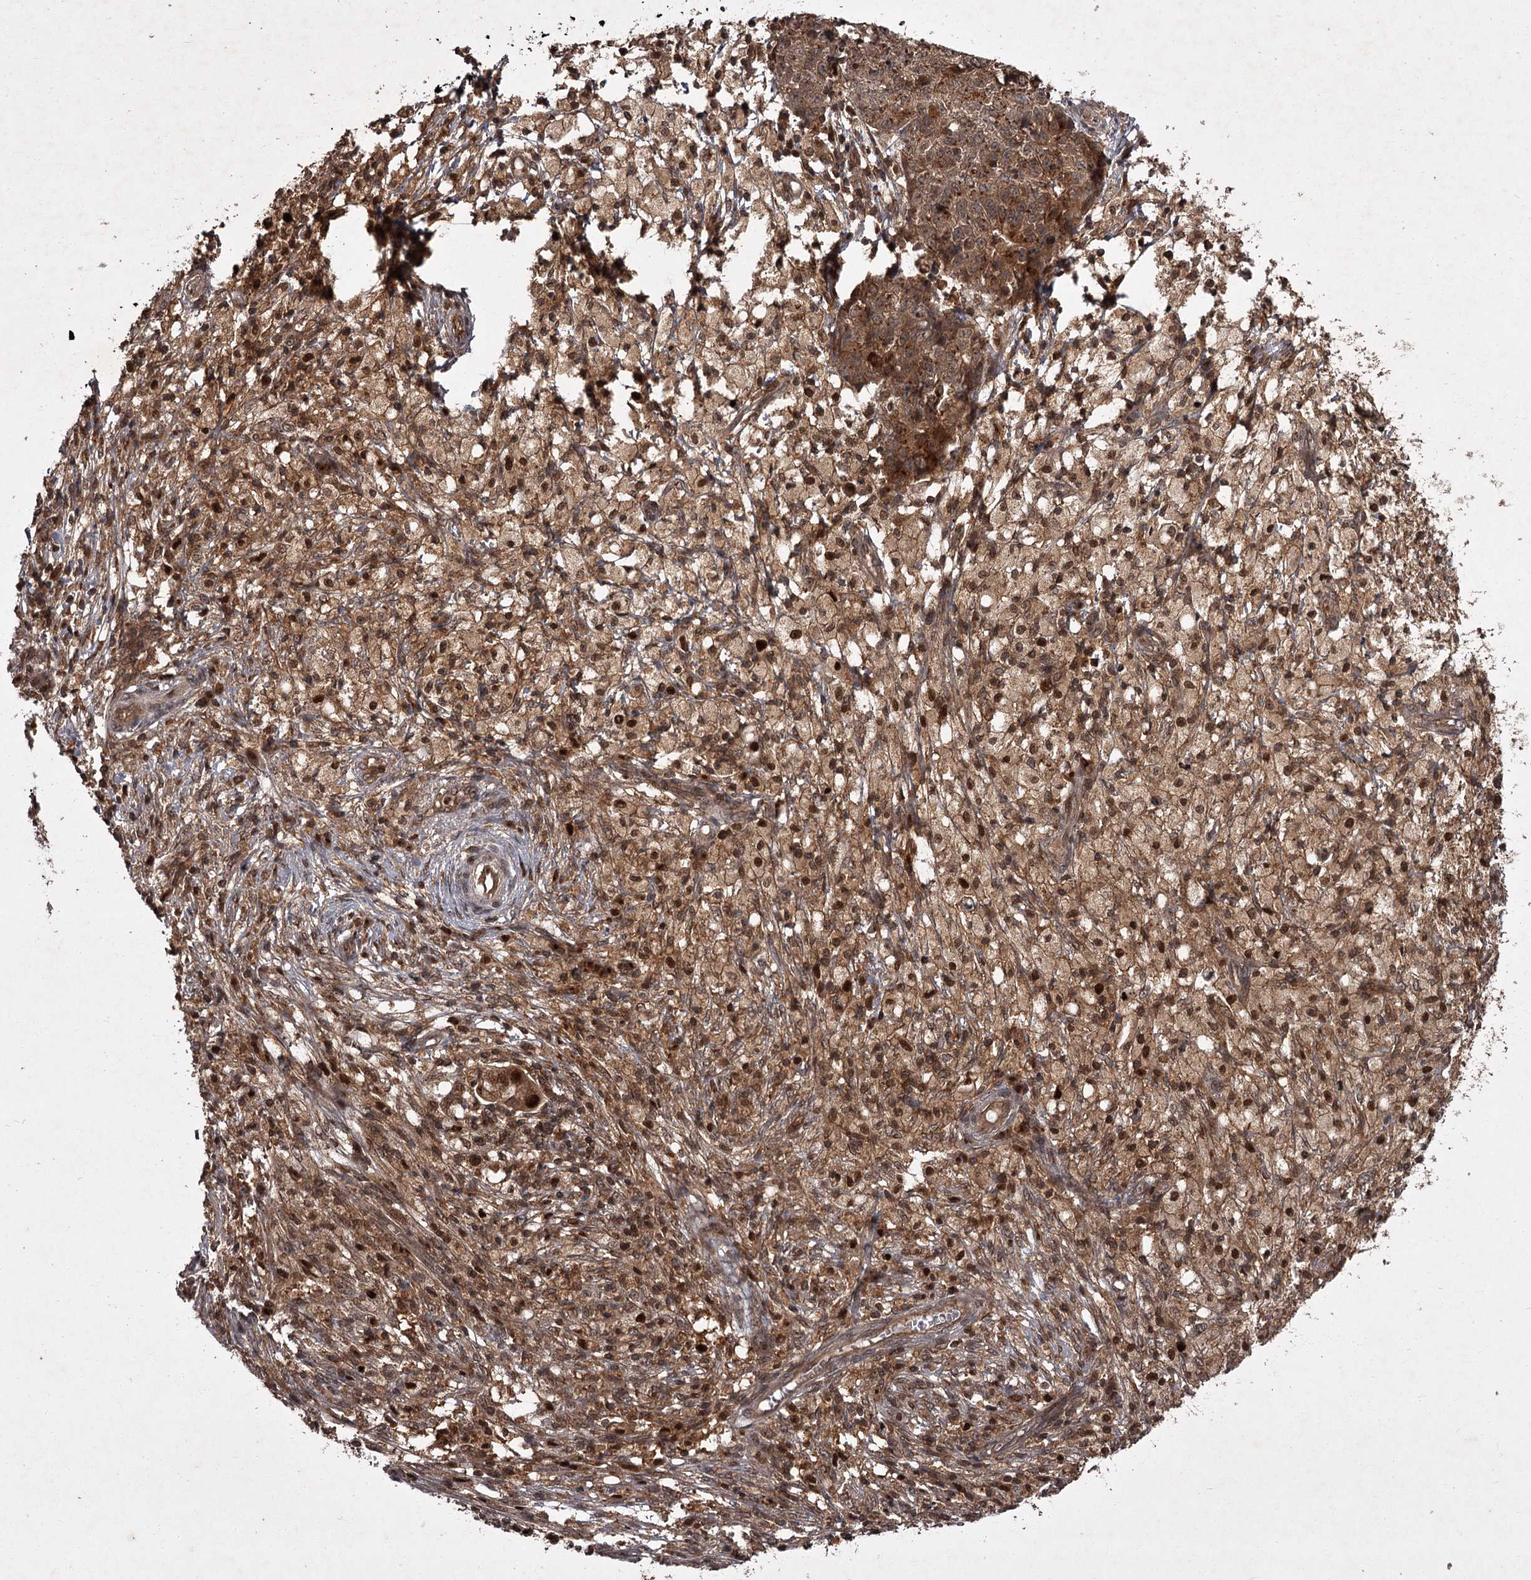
{"staining": {"intensity": "strong", "quantity": ">75%", "location": "cytoplasmic/membranous,nuclear"}, "tissue": "ovarian cancer", "cell_type": "Tumor cells", "image_type": "cancer", "snomed": [{"axis": "morphology", "description": "Carcinoma, endometroid"}, {"axis": "topography", "description": "Ovary"}], "caption": "Endometroid carcinoma (ovarian) tissue exhibits strong cytoplasmic/membranous and nuclear positivity in approximately >75% of tumor cells, visualized by immunohistochemistry.", "gene": "TBC1D23", "patient": {"sex": "female", "age": 42}}